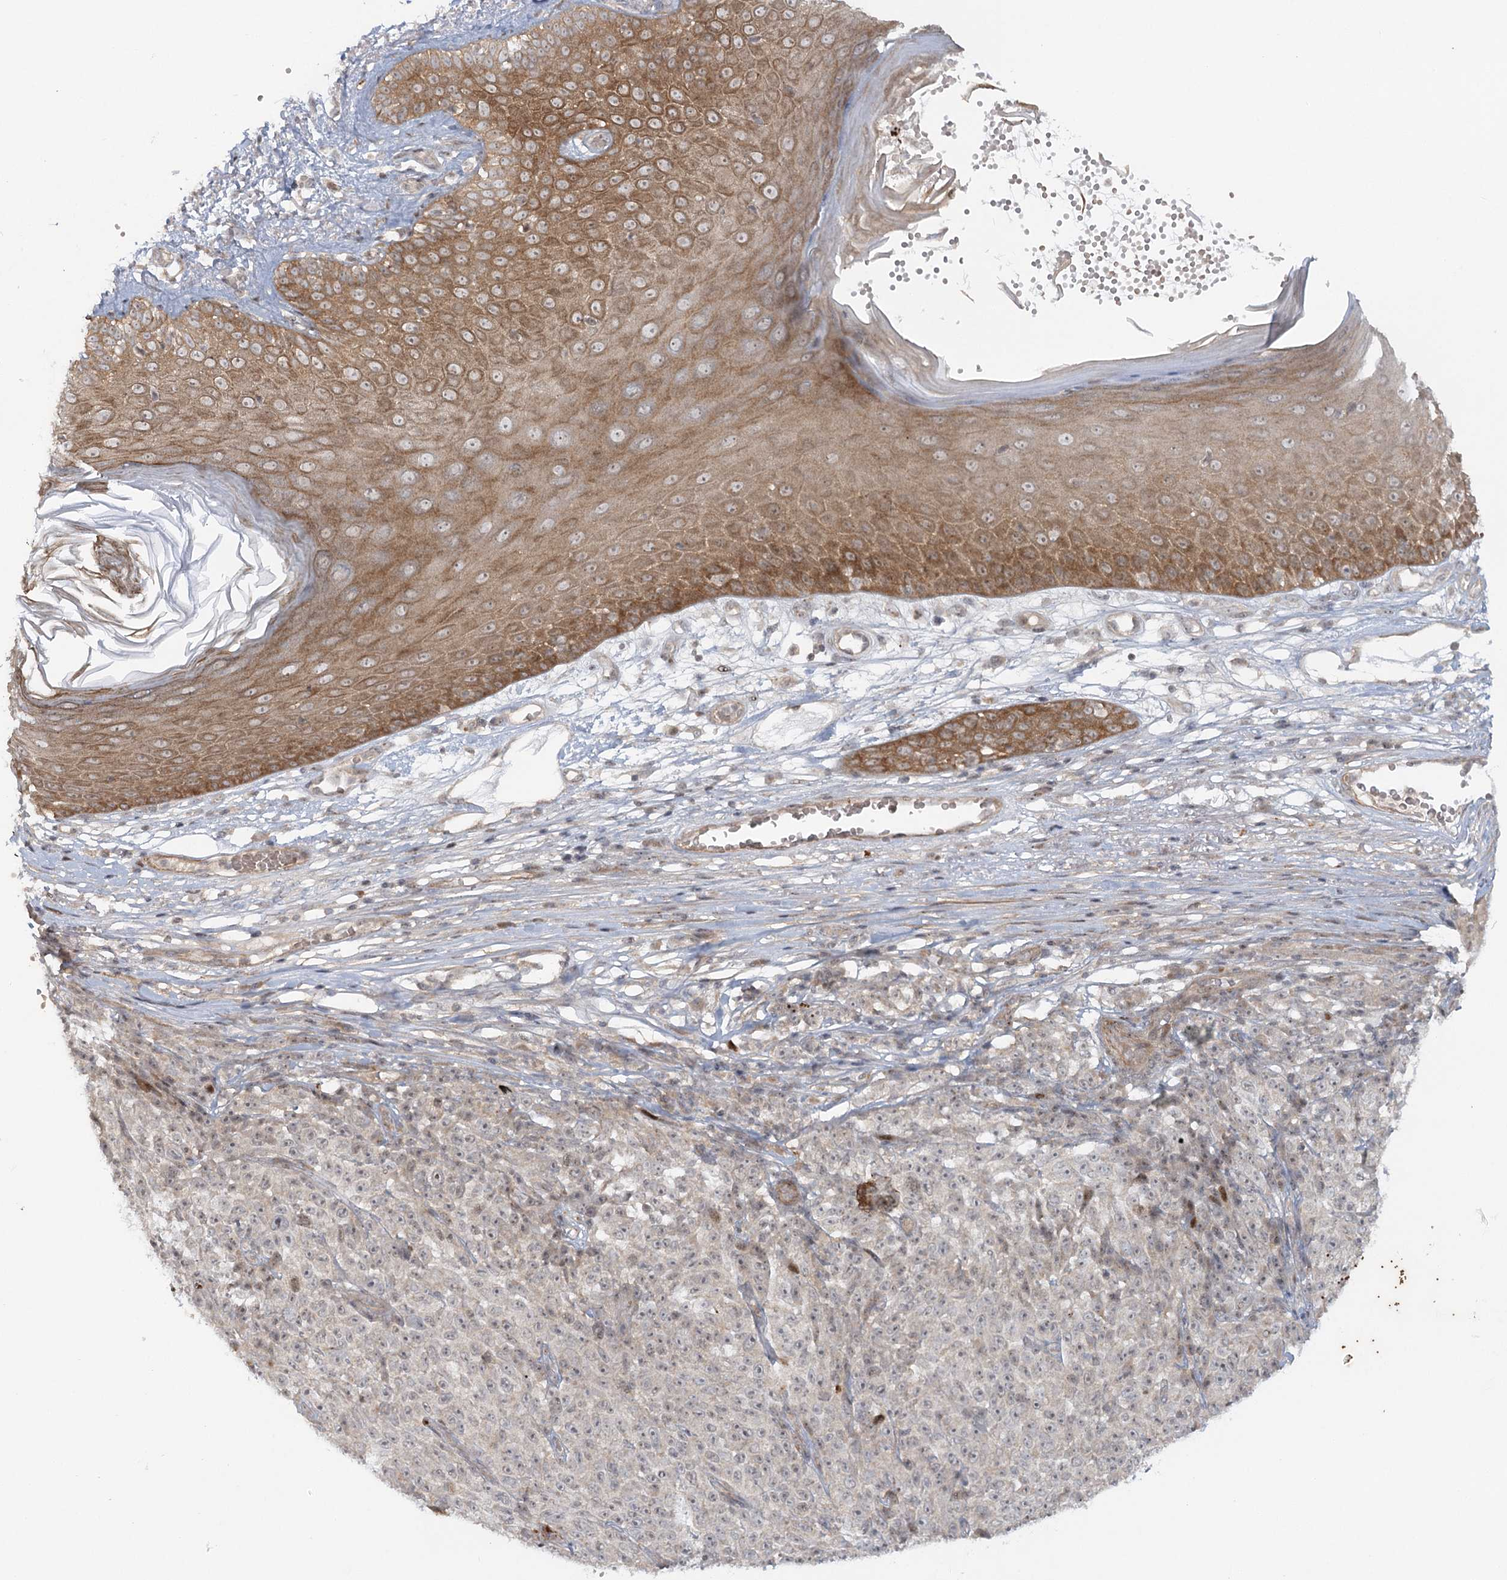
{"staining": {"intensity": "negative", "quantity": "none", "location": "none"}, "tissue": "melanoma", "cell_type": "Tumor cells", "image_type": "cancer", "snomed": [{"axis": "morphology", "description": "Malignant melanoma, NOS"}, {"axis": "topography", "description": "Skin"}], "caption": "Malignant melanoma was stained to show a protein in brown. There is no significant staining in tumor cells.", "gene": "SH2D3A", "patient": {"sex": "female", "age": 82}}